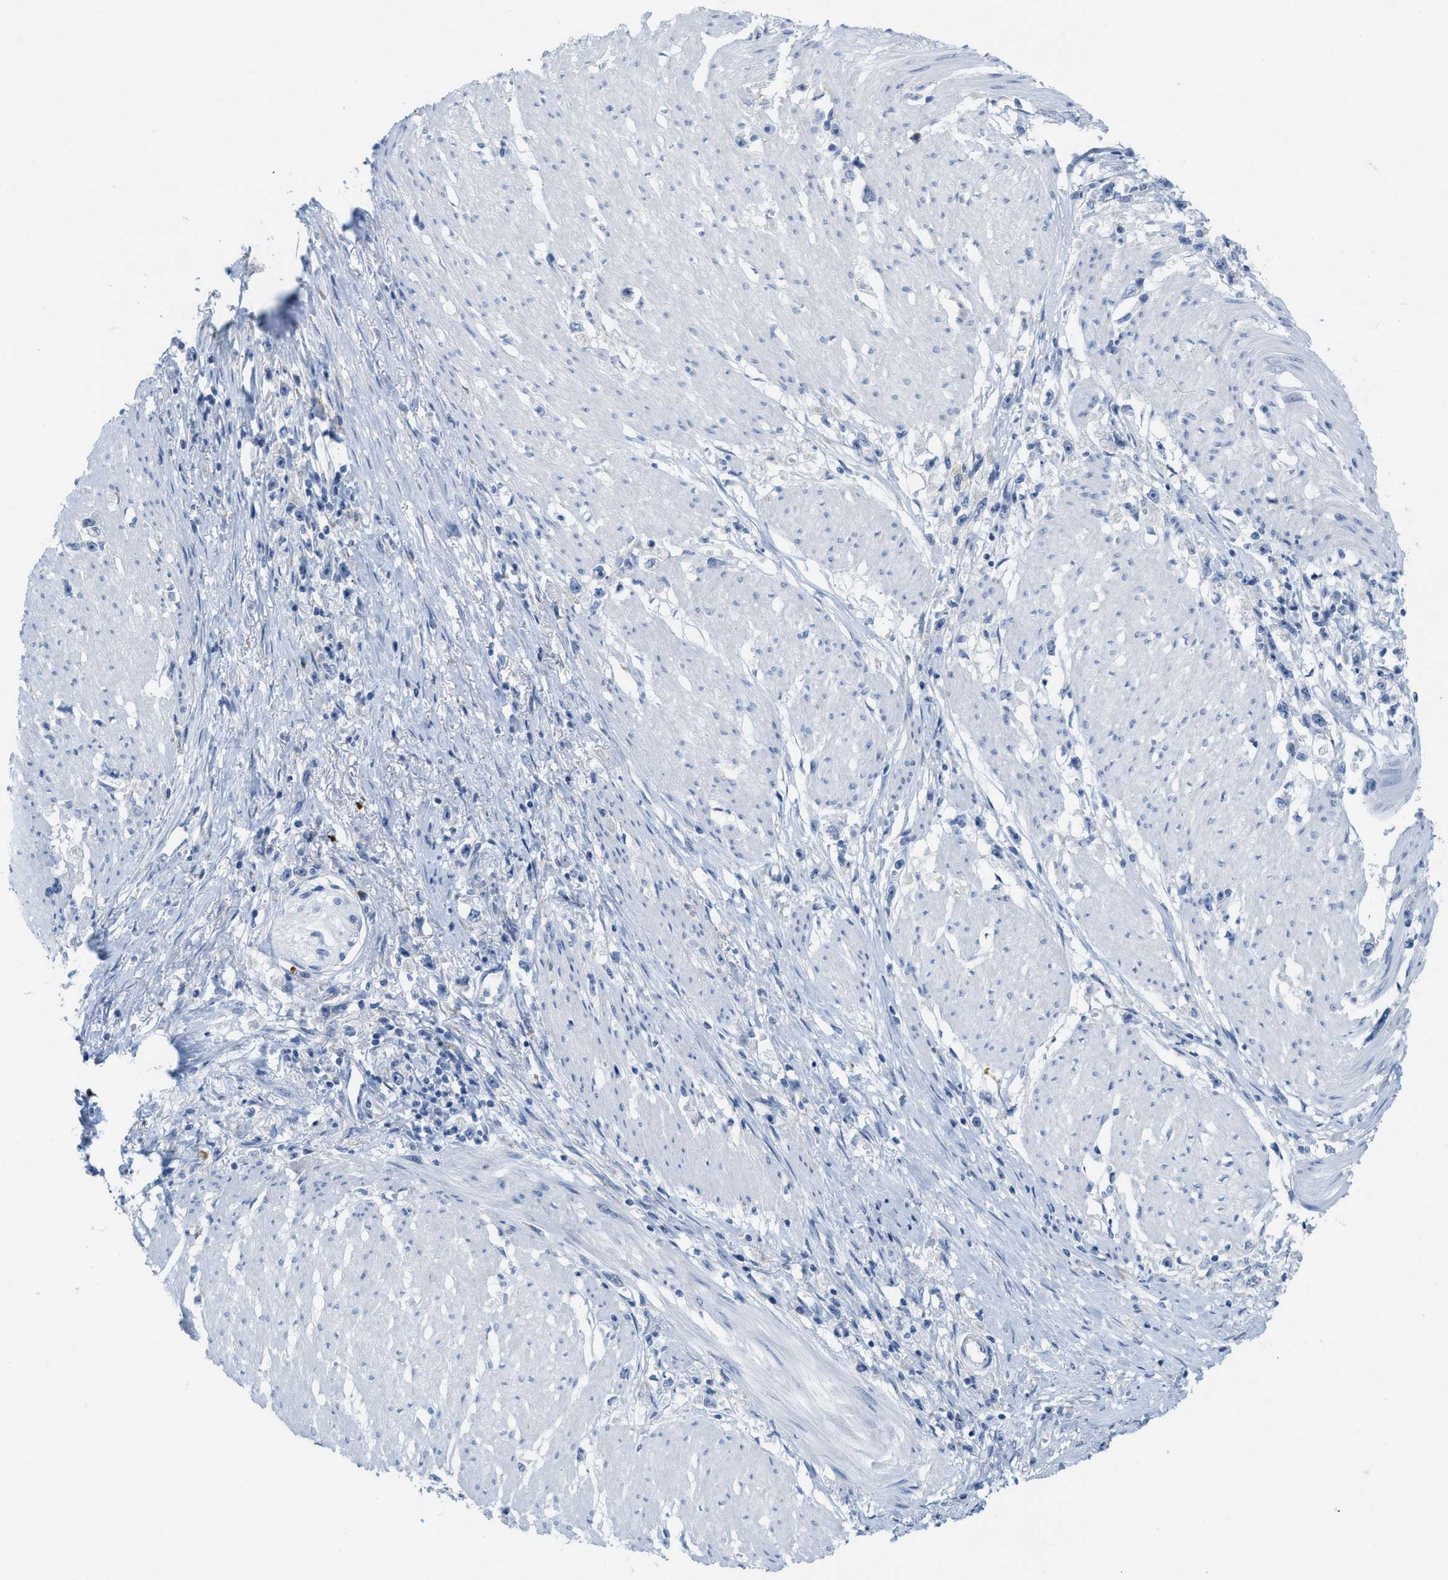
{"staining": {"intensity": "negative", "quantity": "none", "location": "none"}, "tissue": "stomach cancer", "cell_type": "Tumor cells", "image_type": "cancer", "snomed": [{"axis": "morphology", "description": "Adenocarcinoma, NOS"}, {"axis": "topography", "description": "Stomach"}], "caption": "DAB (3,3'-diaminobenzidine) immunohistochemical staining of adenocarcinoma (stomach) shows no significant staining in tumor cells.", "gene": "KIFC3", "patient": {"sex": "female", "age": 59}}